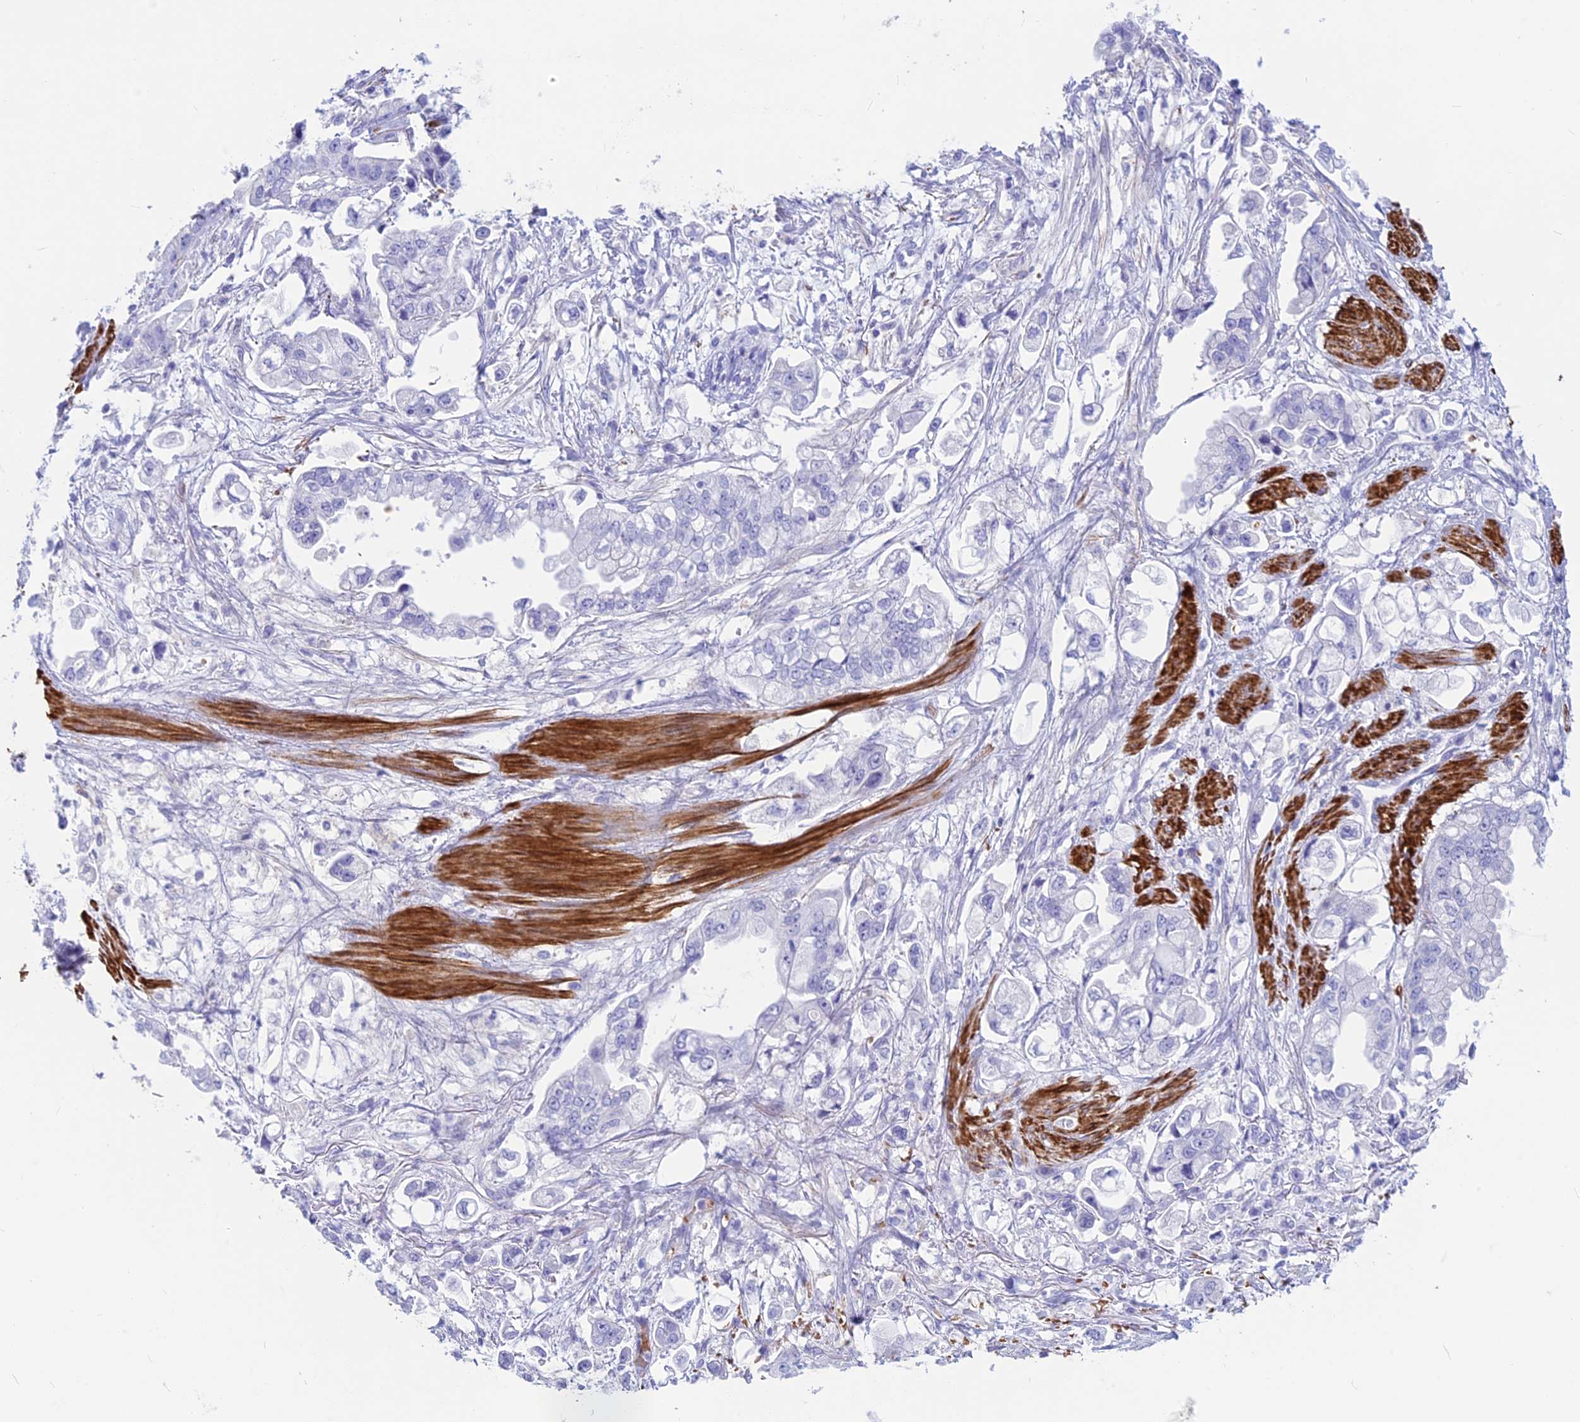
{"staining": {"intensity": "negative", "quantity": "none", "location": "none"}, "tissue": "stomach cancer", "cell_type": "Tumor cells", "image_type": "cancer", "snomed": [{"axis": "morphology", "description": "Adenocarcinoma, NOS"}, {"axis": "topography", "description": "Stomach"}], "caption": "The histopathology image reveals no significant positivity in tumor cells of stomach adenocarcinoma. (DAB (3,3'-diaminobenzidine) IHC, high magnification).", "gene": "GAPDHS", "patient": {"sex": "male", "age": 62}}